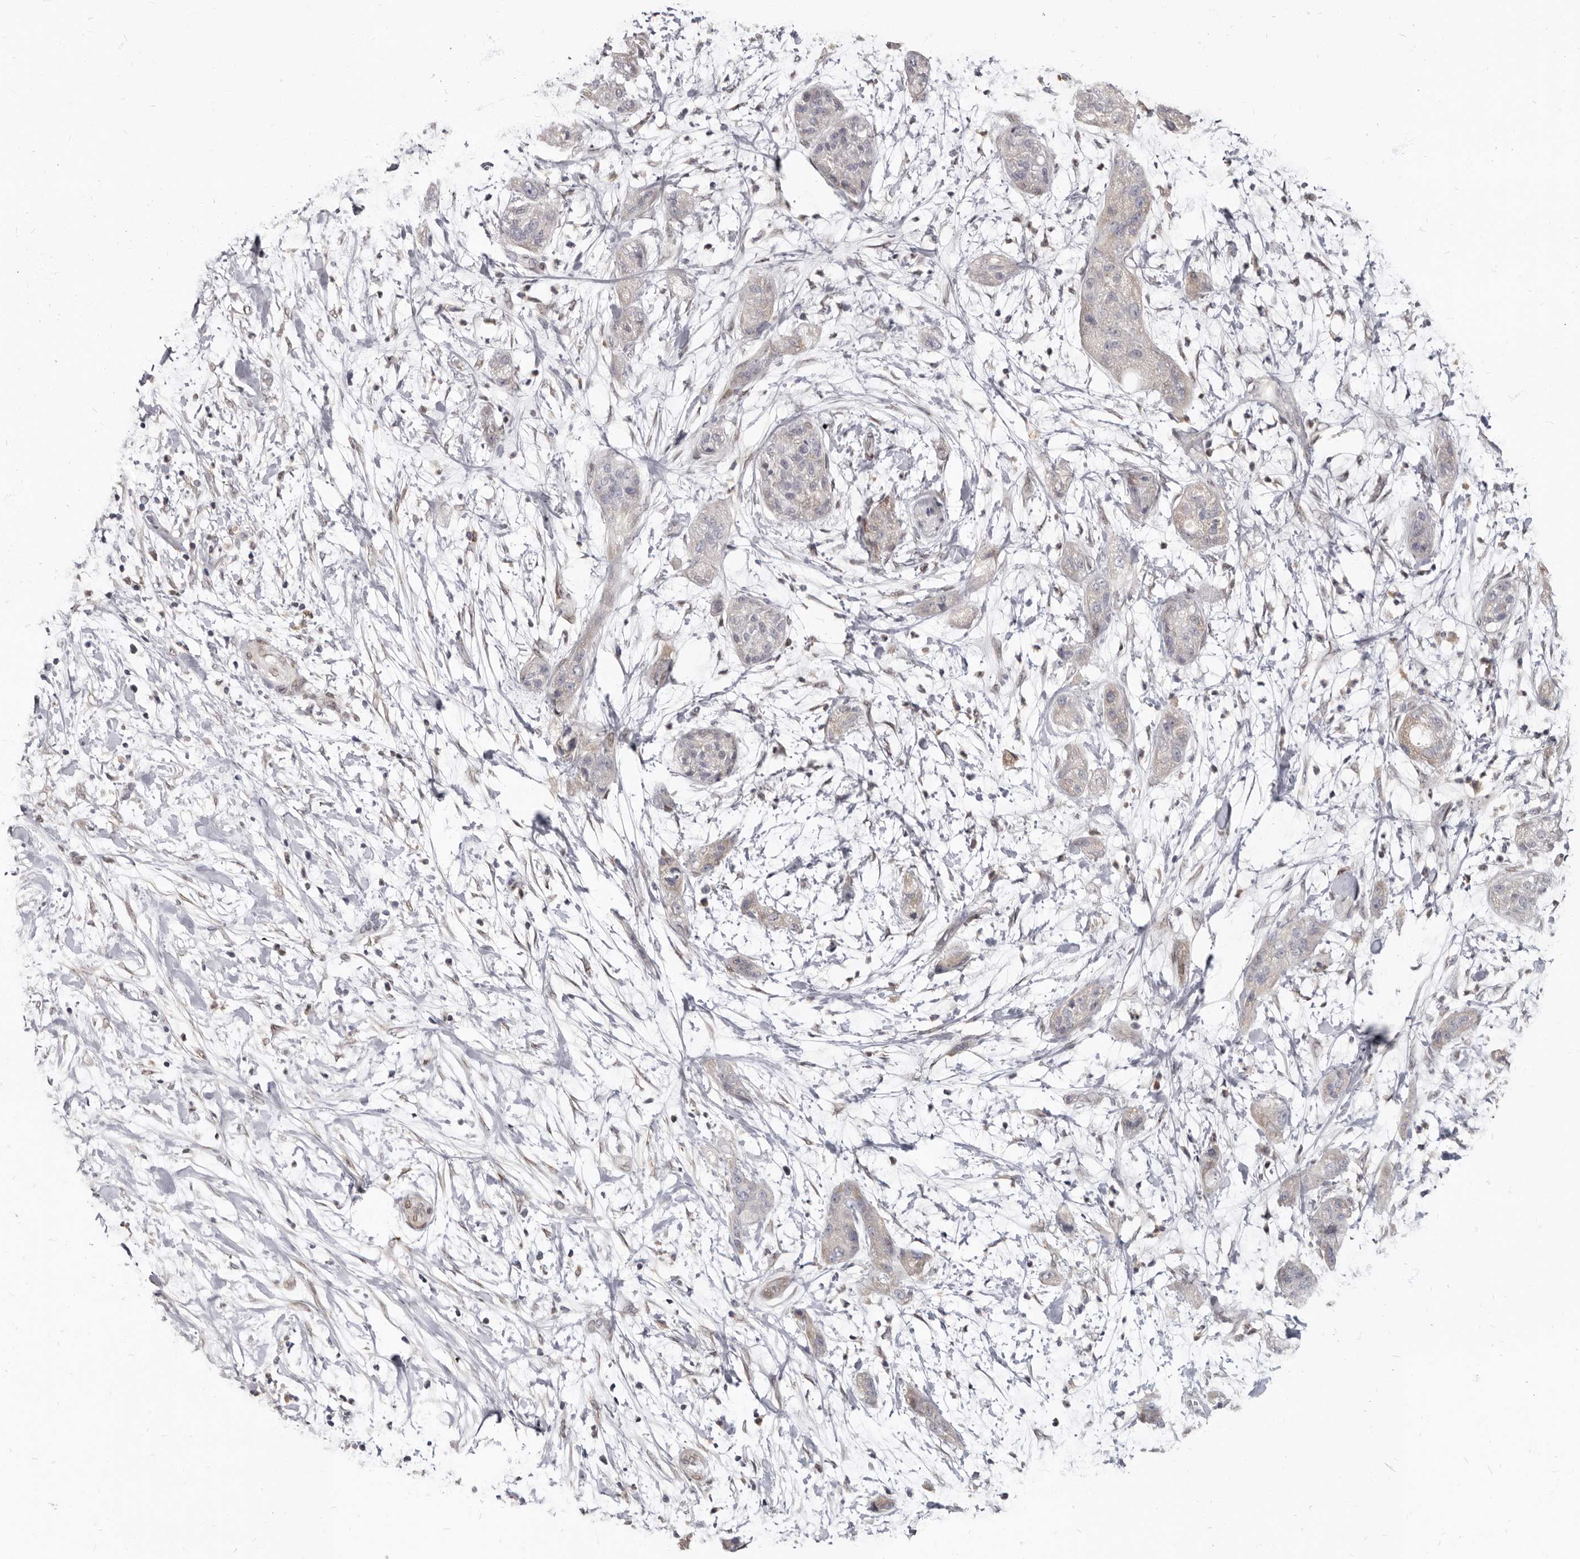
{"staining": {"intensity": "negative", "quantity": "none", "location": "none"}, "tissue": "pancreatic cancer", "cell_type": "Tumor cells", "image_type": "cancer", "snomed": [{"axis": "morphology", "description": "Adenocarcinoma, NOS"}, {"axis": "topography", "description": "Pancreas"}], "caption": "Tumor cells show no significant protein staining in adenocarcinoma (pancreatic).", "gene": "MRGPRF", "patient": {"sex": "female", "age": 78}}